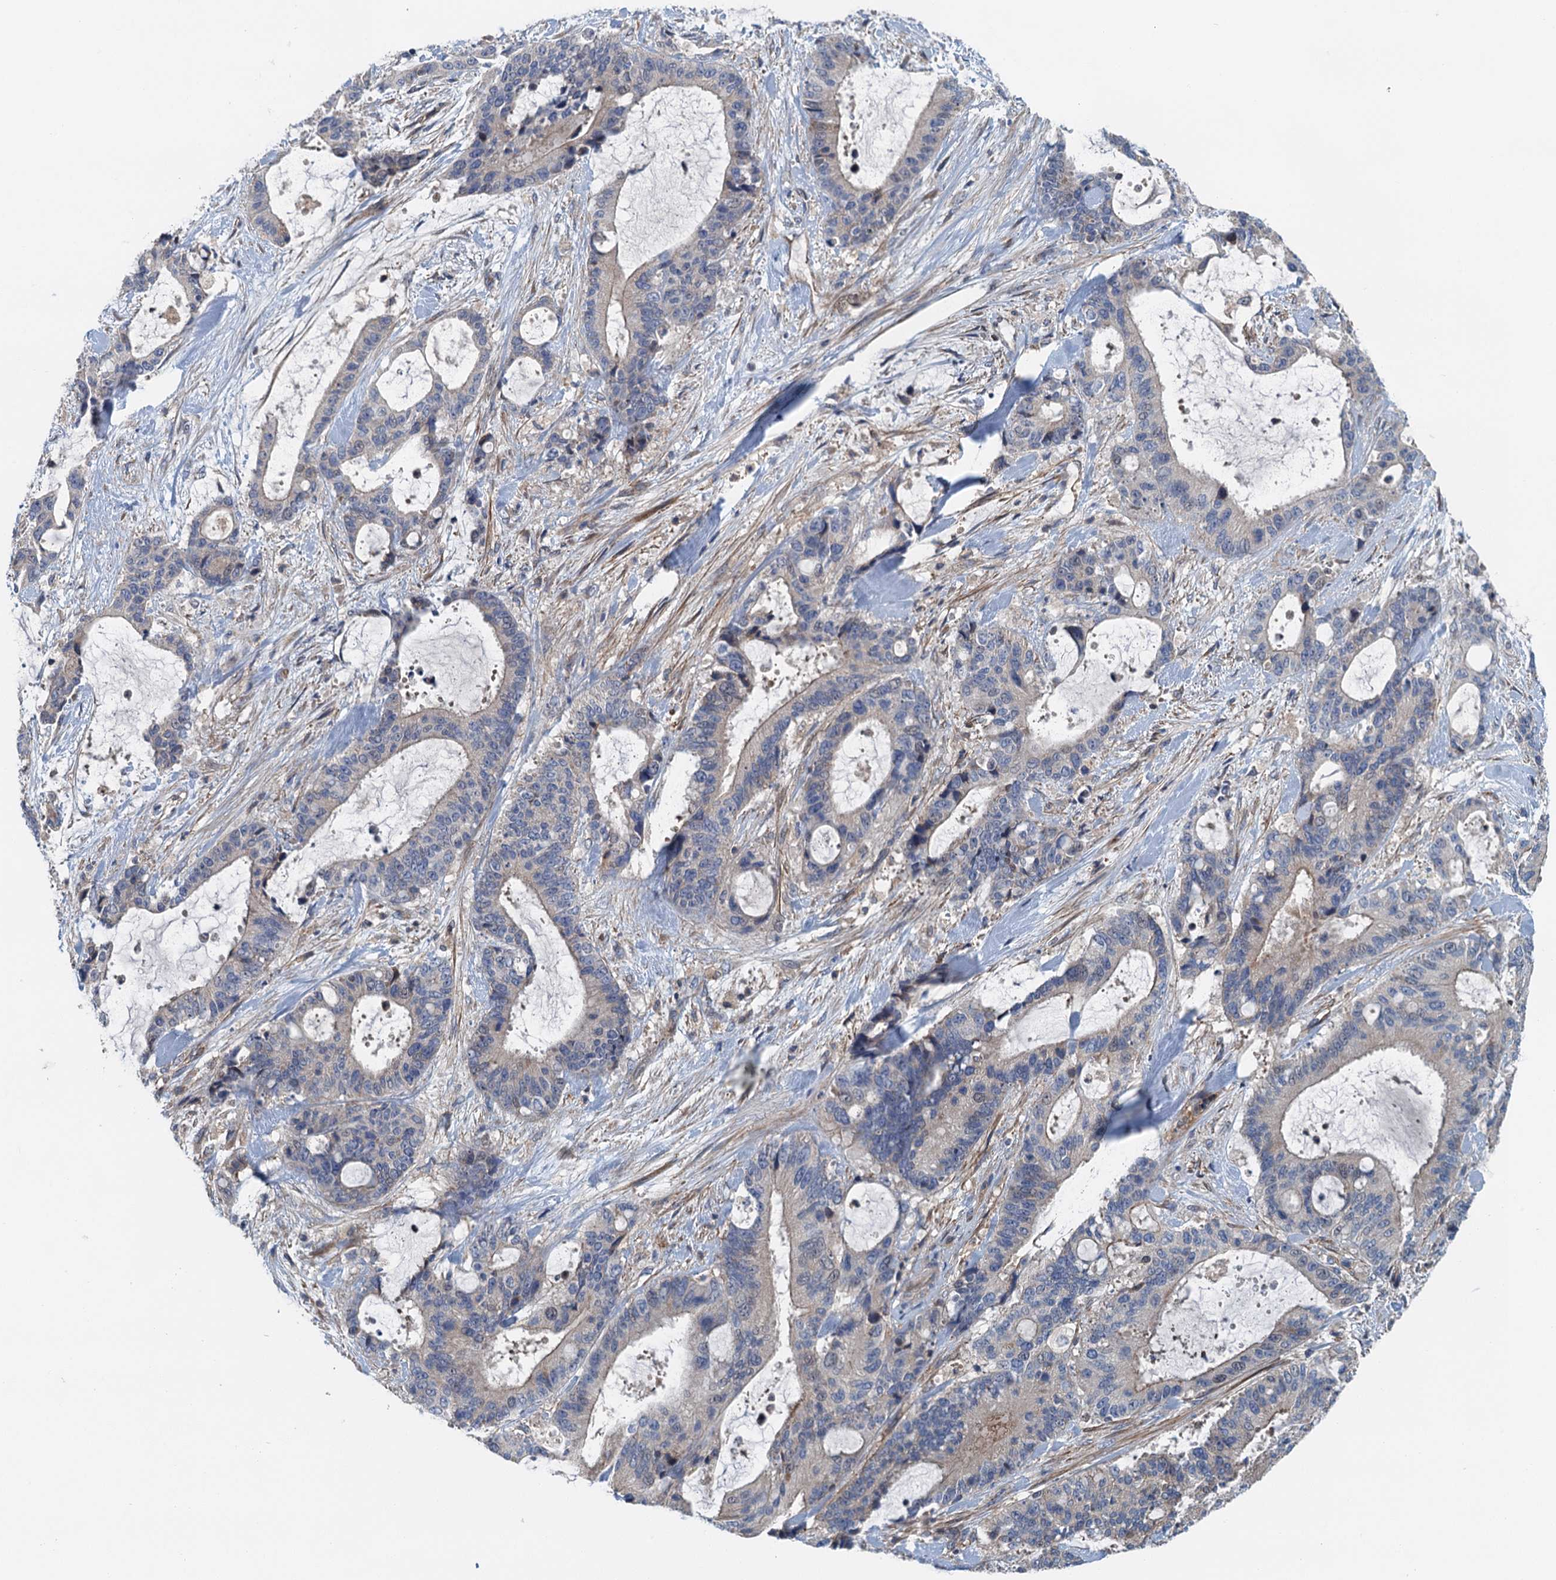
{"staining": {"intensity": "negative", "quantity": "none", "location": "none"}, "tissue": "liver cancer", "cell_type": "Tumor cells", "image_type": "cancer", "snomed": [{"axis": "morphology", "description": "Normal tissue, NOS"}, {"axis": "morphology", "description": "Cholangiocarcinoma"}, {"axis": "topography", "description": "Liver"}, {"axis": "topography", "description": "Peripheral nerve tissue"}], "caption": "Liver cancer (cholangiocarcinoma) stained for a protein using immunohistochemistry (IHC) reveals no staining tumor cells.", "gene": "PPP1R14D", "patient": {"sex": "female", "age": 73}}